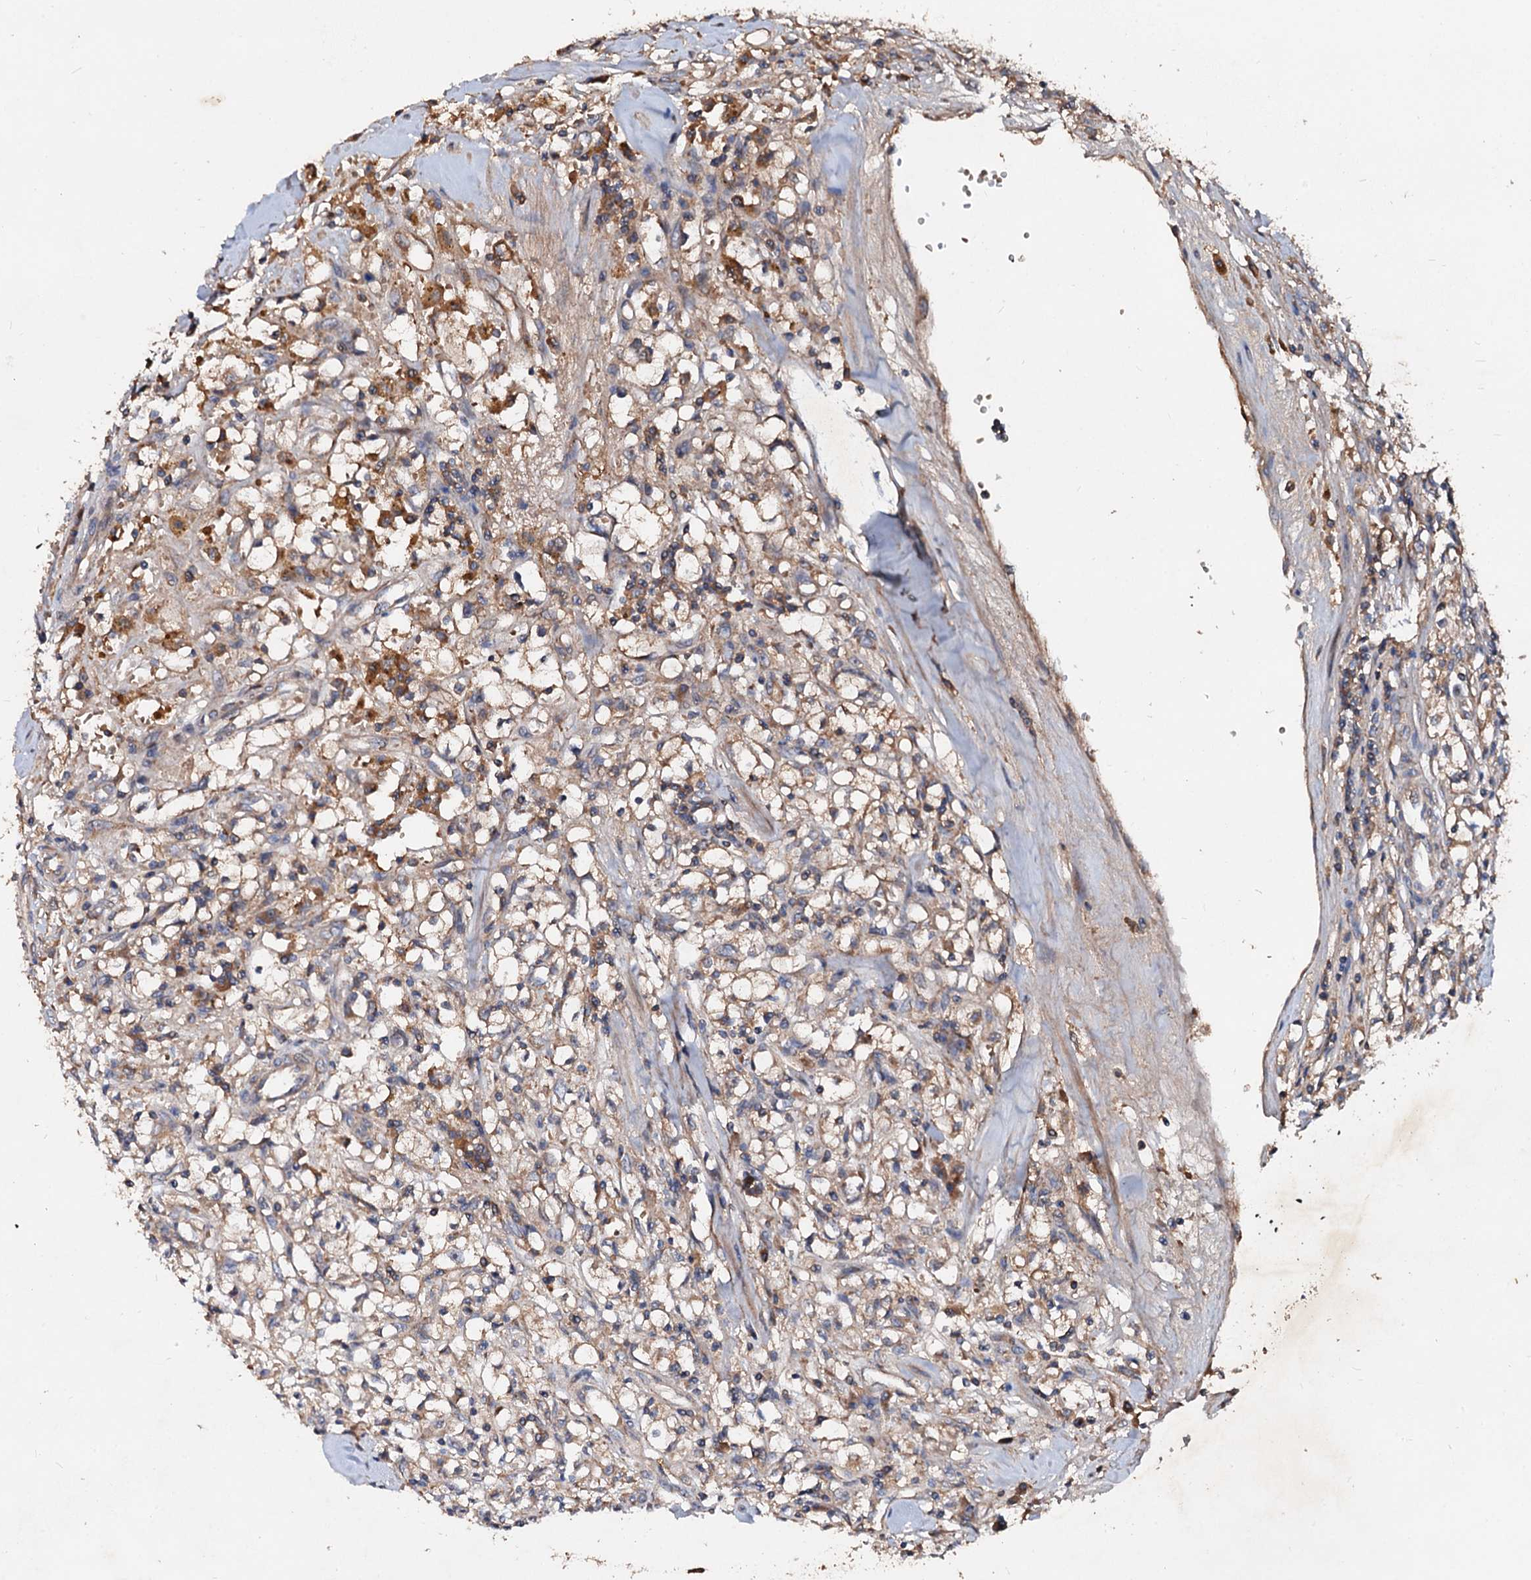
{"staining": {"intensity": "weak", "quantity": ">75%", "location": "cytoplasmic/membranous"}, "tissue": "renal cancer", "cell_type": "Tumor cells", "image_type": "cancer", "snomed": [{"axis": "morphology", "description": "Adenocarcinoma, NOS"}, {"axis": "topography", "description": "Kidney"}], "caption": "Brown immunohistochemical staining in human renal adenocarcinoma reveals weak cytoplasmic/membranous staining in about >75% of tumor cells. The staining is performed using DAB (3,3'-diaminobenzidine) brown chromogen to label protein expression. The nuclei are counter-stained blue using hematoxylin.", "gene": "EXTL1", "patient": {"sex": "male", "age": 56}}